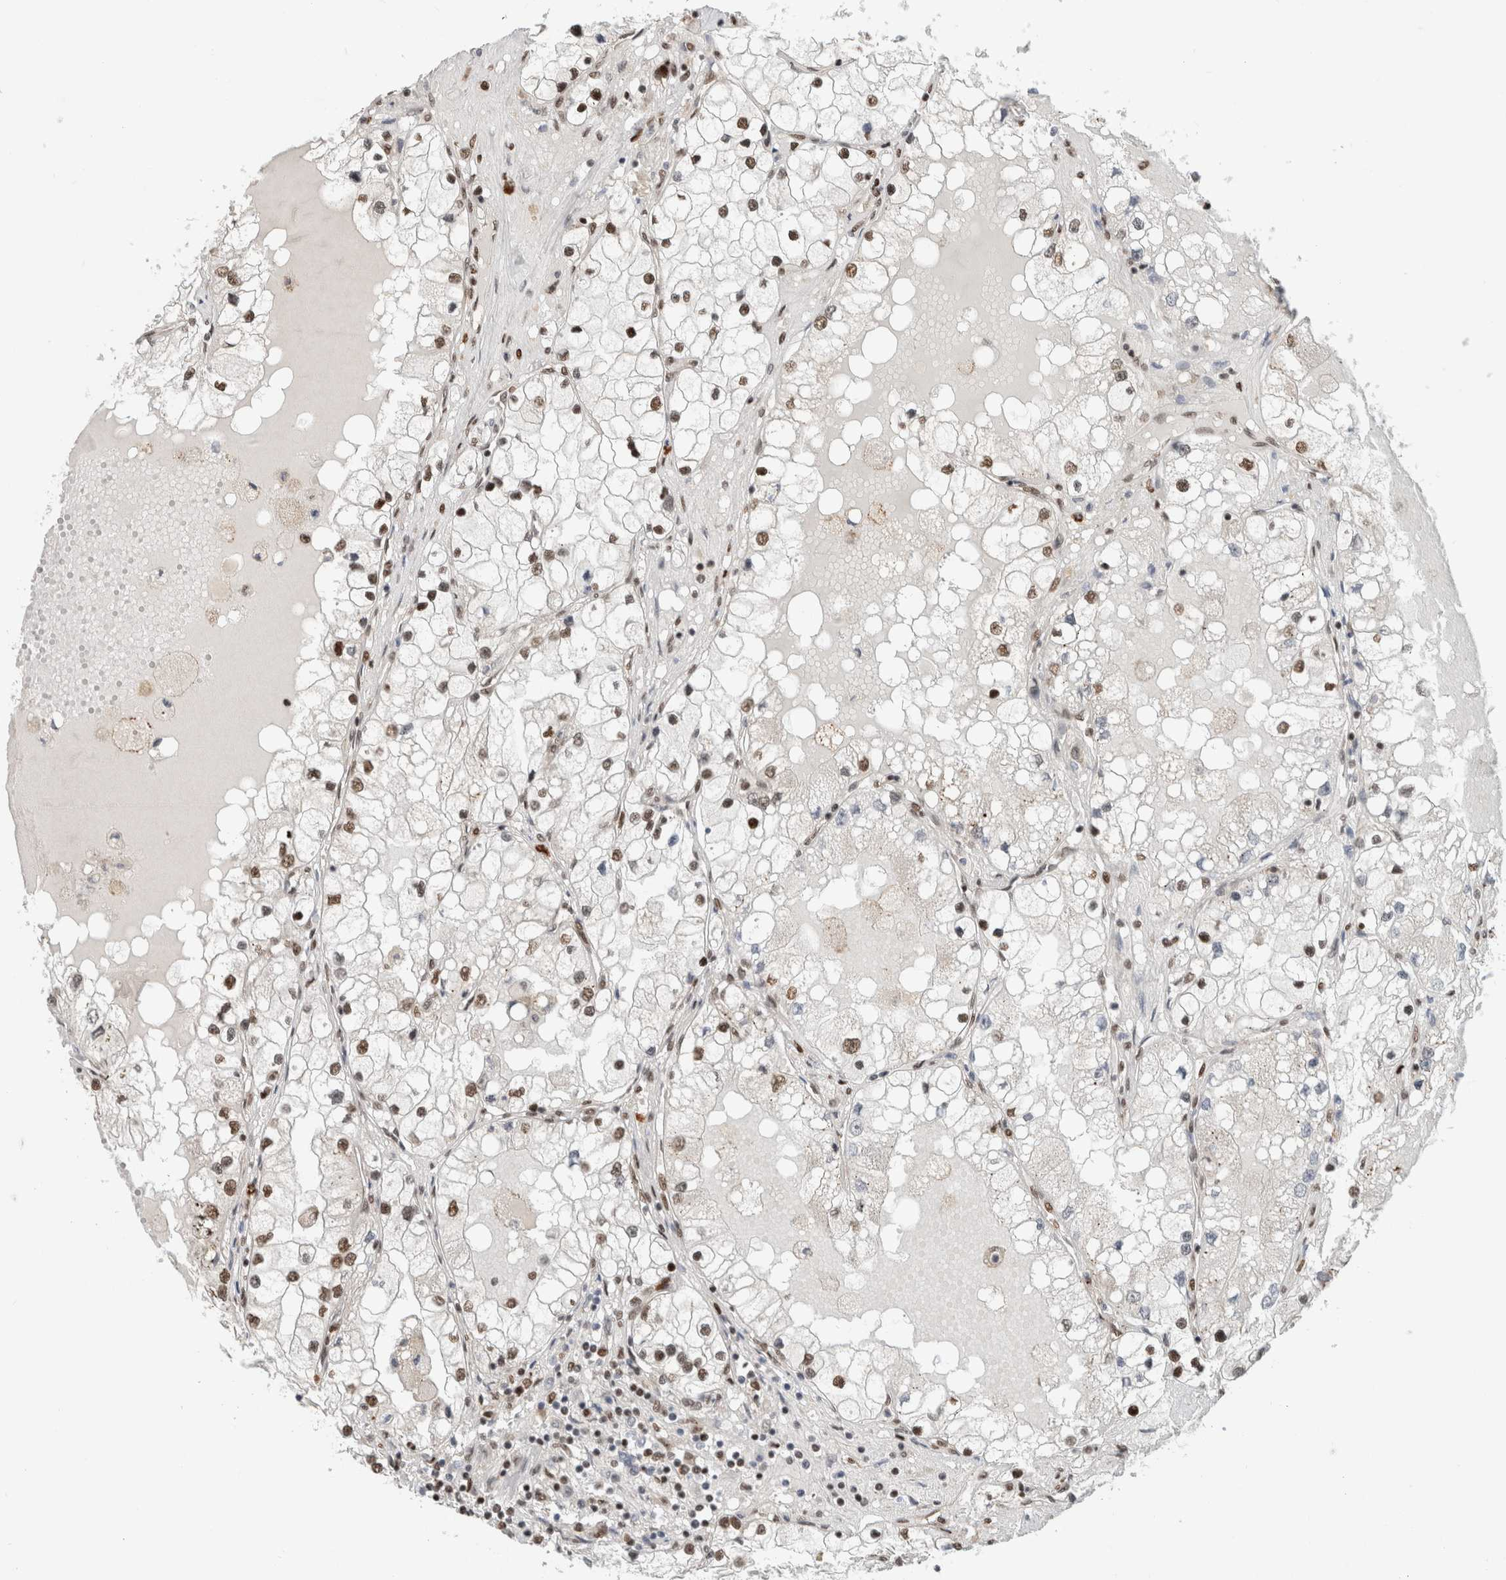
{"staining": {"intensity": "moderate", "quantity": ">75%", "location": "nuclear"}, "tissue": "renal cancer", "cell_type": "Tumor cells", "image_type": "cancer", "snomed": [{"axis": "morphology", "description": "Adenocarcinoma, NOS"}, {"axis": "topography", "description": "Kidney"}], "caption": "The histopathology image shows staining of renal adenocarcinoma, revealing moderate nuclear protein positivity (brown color) within tumor cells.", "gene": "HNRNPR", "patient": {"sex": "male", "age": 68}}